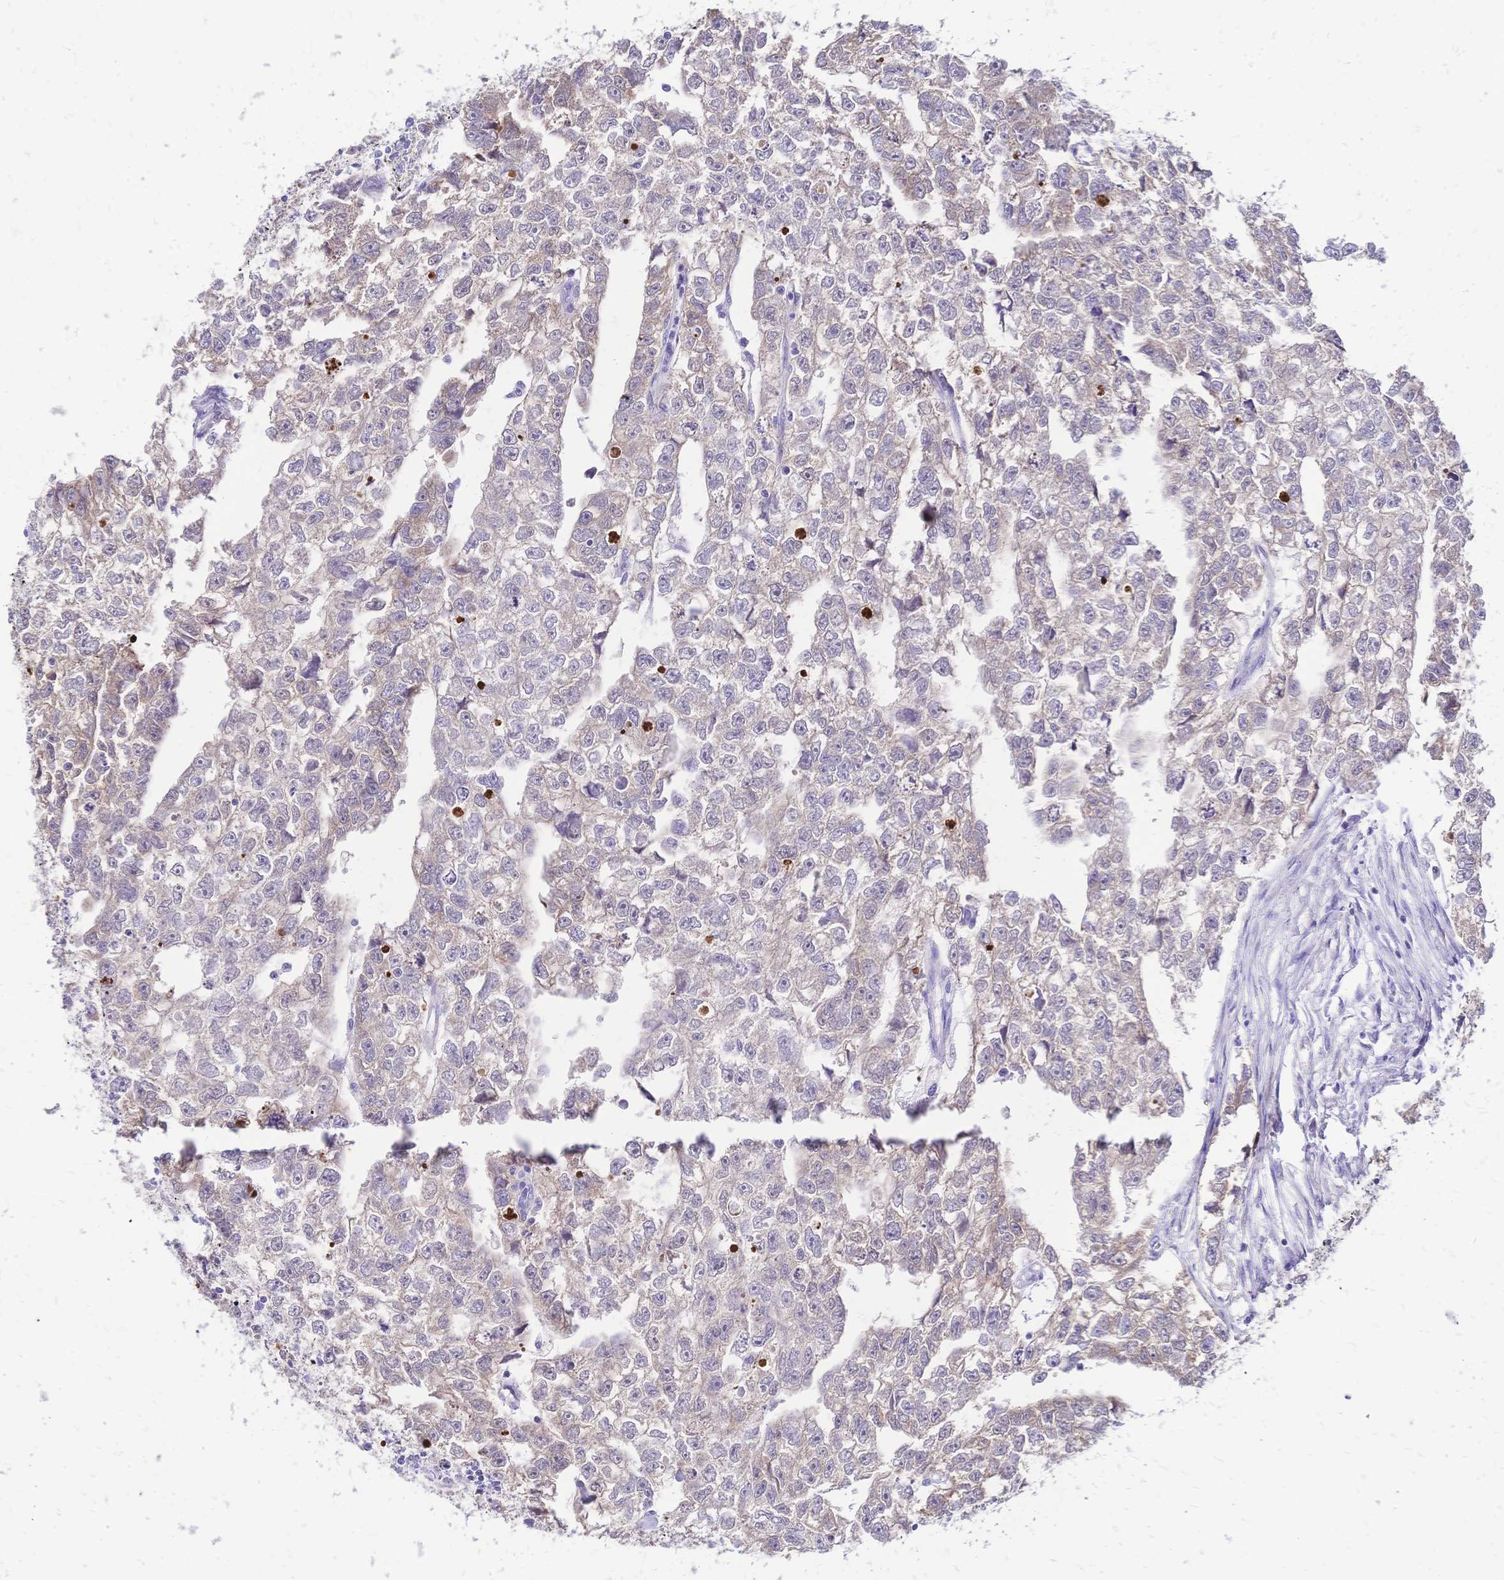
{"staining": {"intensity": "weak", "quantity": "25%-75%", "location": "cytoplasmic/membranous"}, "tissue": "testis cancer", "cell_type": "Tumor cells", "image_type": "cancer", "snomed": [{"axis": "morphology", "description": "Carcinoma, Embryonal, NOS"}, {"axis": "morphology", "description": "Teratoma, malignant, NOS"}, {"axis": "topography", "description": "Testis"}], "caption": "Weak cytoplasmic/membranous expression is present in approximately 25%-75% of tumor cells in testis cancer (embryonal carcinoma). The staining was performed using DAB, with brown indicating positive protein expression. Nuclei are stained blue with hematoxylin.", "gene": "GRB7", "patient": {"sex": "male", "age": 44}}